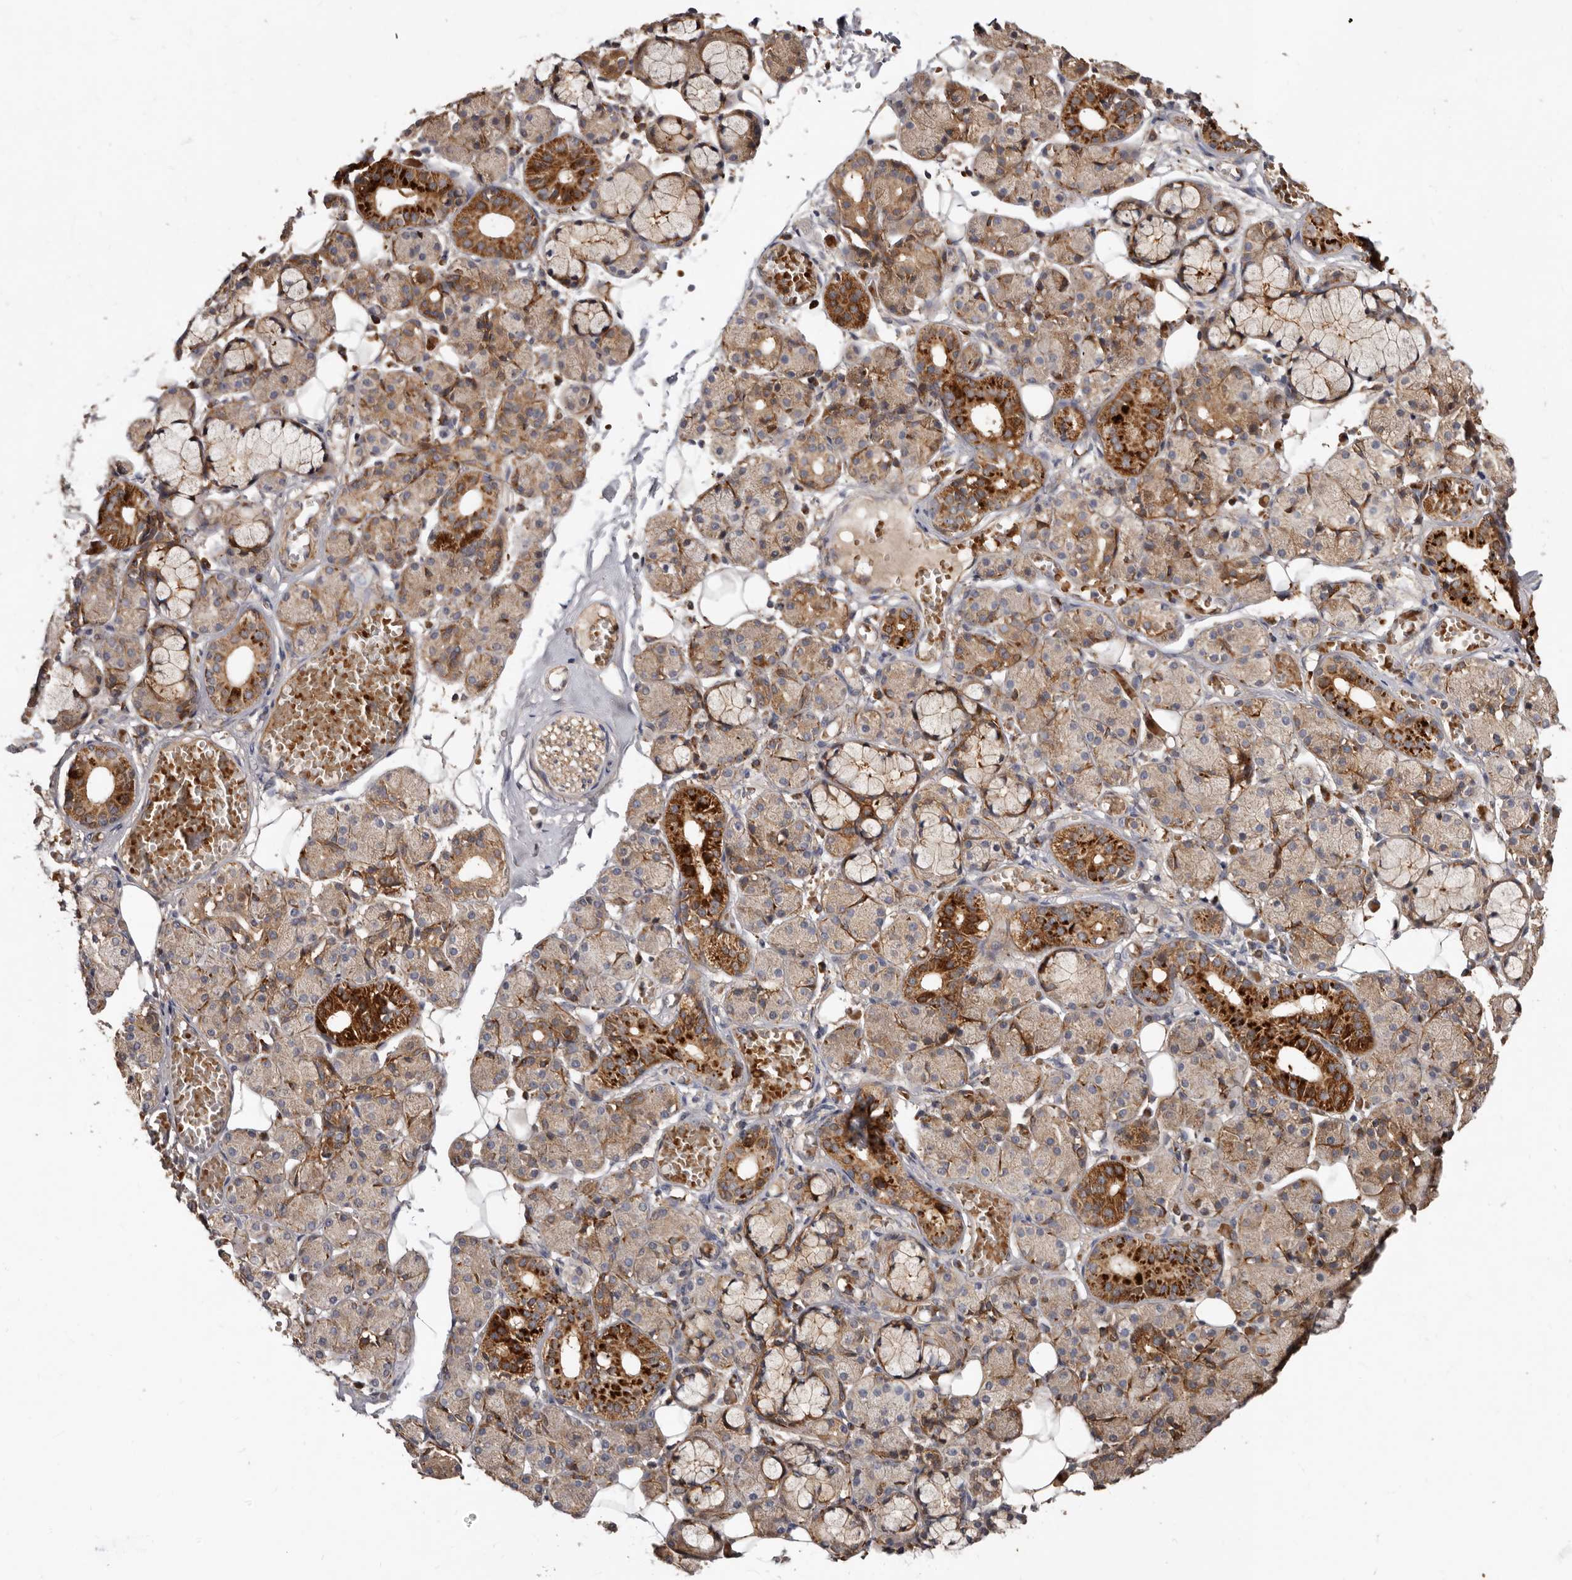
{"staining": {"intensity": "strong", "quantity": "25%-75%", "location": "cytoplasmic/membranous"}, "tissue": "salivary gland", "cell_type": "Glandular cells", "image_type": "normal", "snomed": [{"axis": "morphology", "description": "Normal tissue, NOS"}, {"axis": "topography", "description": "Salivary gland"}], "caption": "The micrograph demonstrates a brown stain indicating the presence of a protein in the cytoplasmic/membranous of glandular cells in salivary gland. (brown staining indicates protein expression, while blue staining denotes nuclei).", "gene": "GOT1L1", "patient": {"sex": "male", "age": 63}}